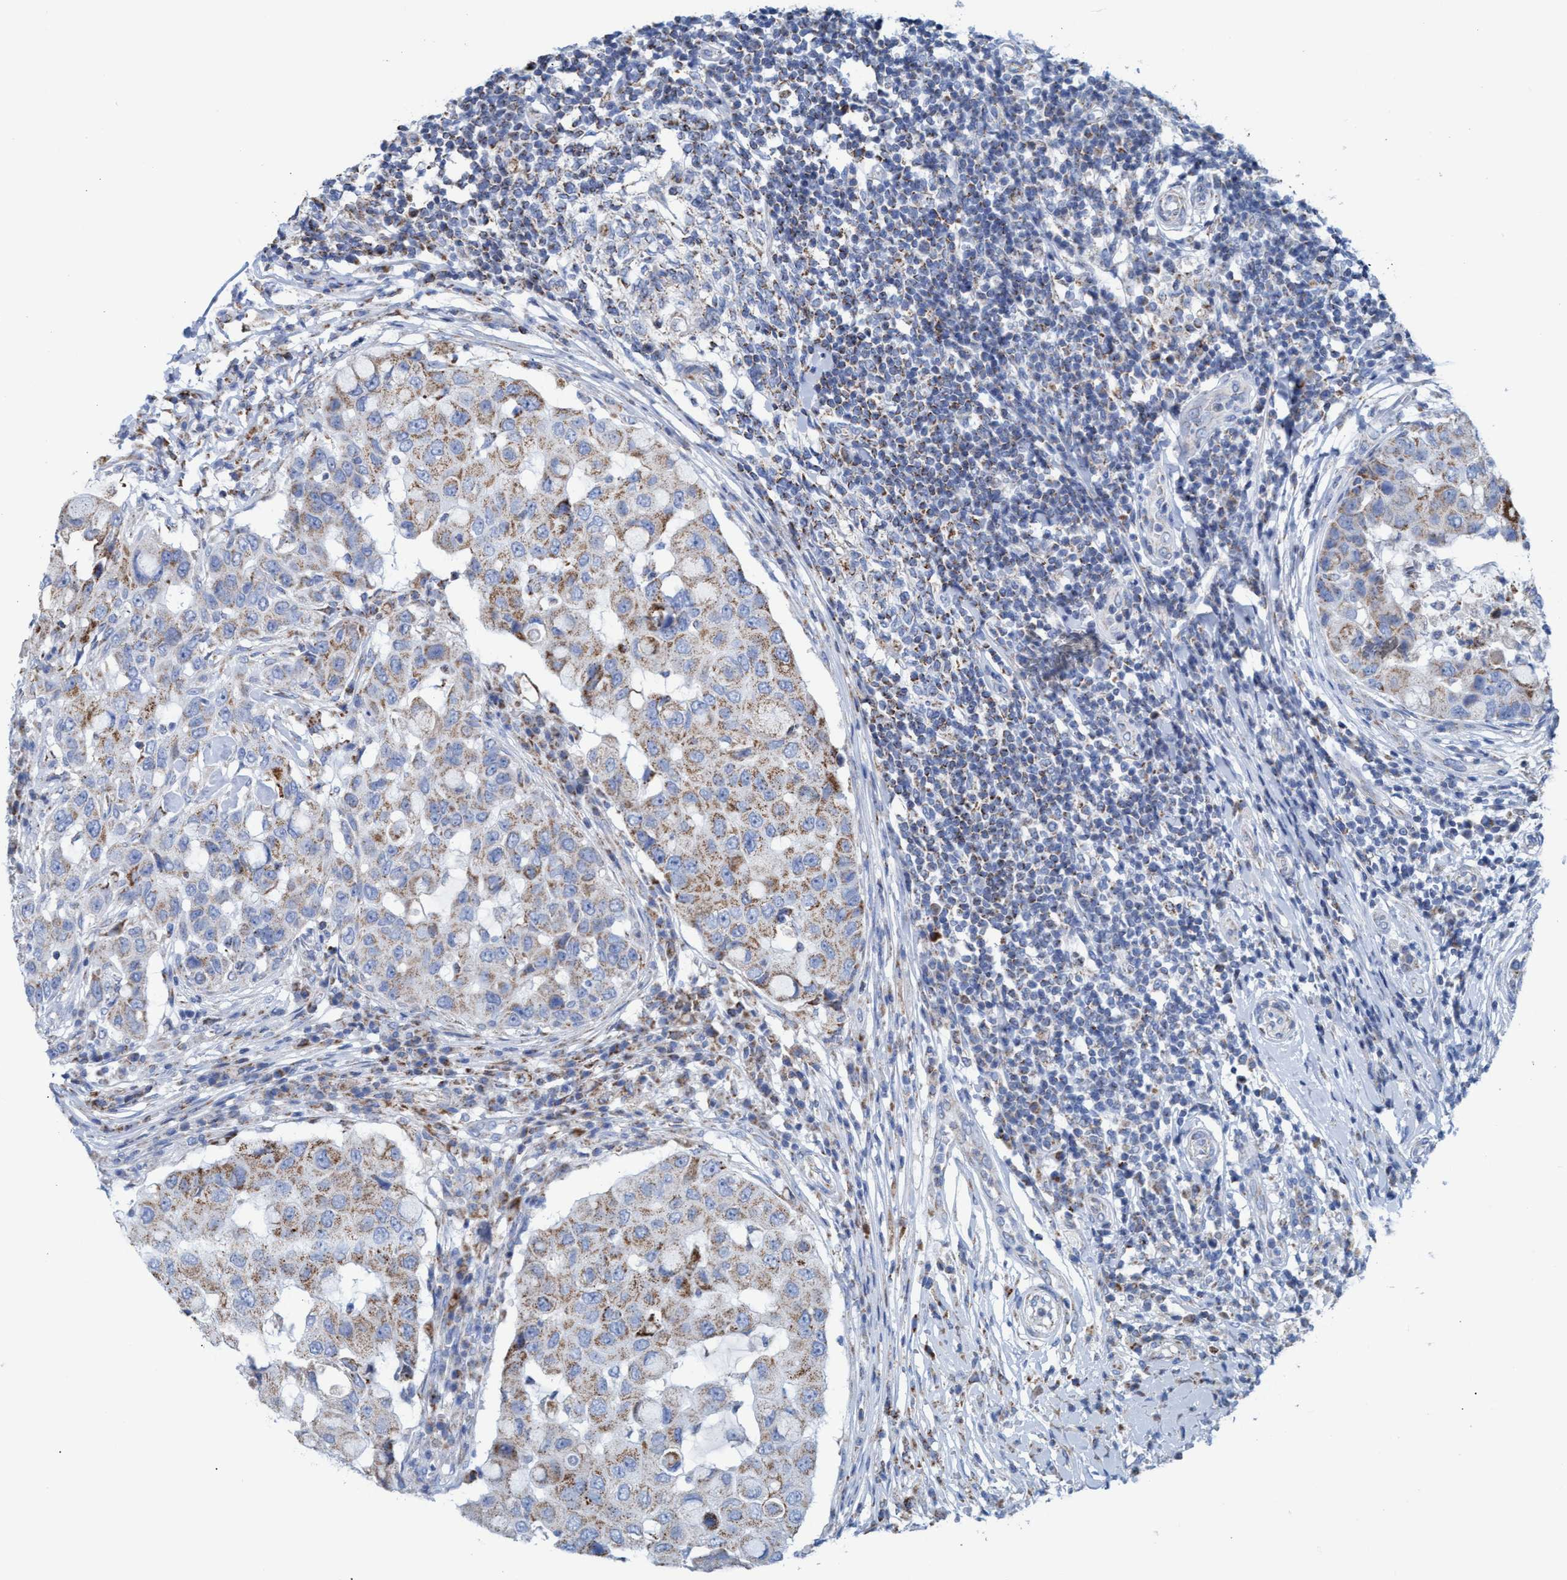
{"staining": {"intensity": "moderate", "quantity": ">75%", "location": "cytoplasmic/membranous"}, "tissue": "breast cancer", "cell_type": "Tumor cells", "image_type": "cancer", "snomed": [{"axis": "morphology", "description": "Duct carcinoma"}, {"axis": "topography", "description": "Breast"}], "caption": "Immunohistochemical staining of human breast cancer (infiltrating ductal carcinoma) displays medium levels of moderate cytoplasmic/membranous protein positivity in approximately >75% of tumor cells.", "gene": "GGA3", "patient": {"sex": "female", "age": 27}}